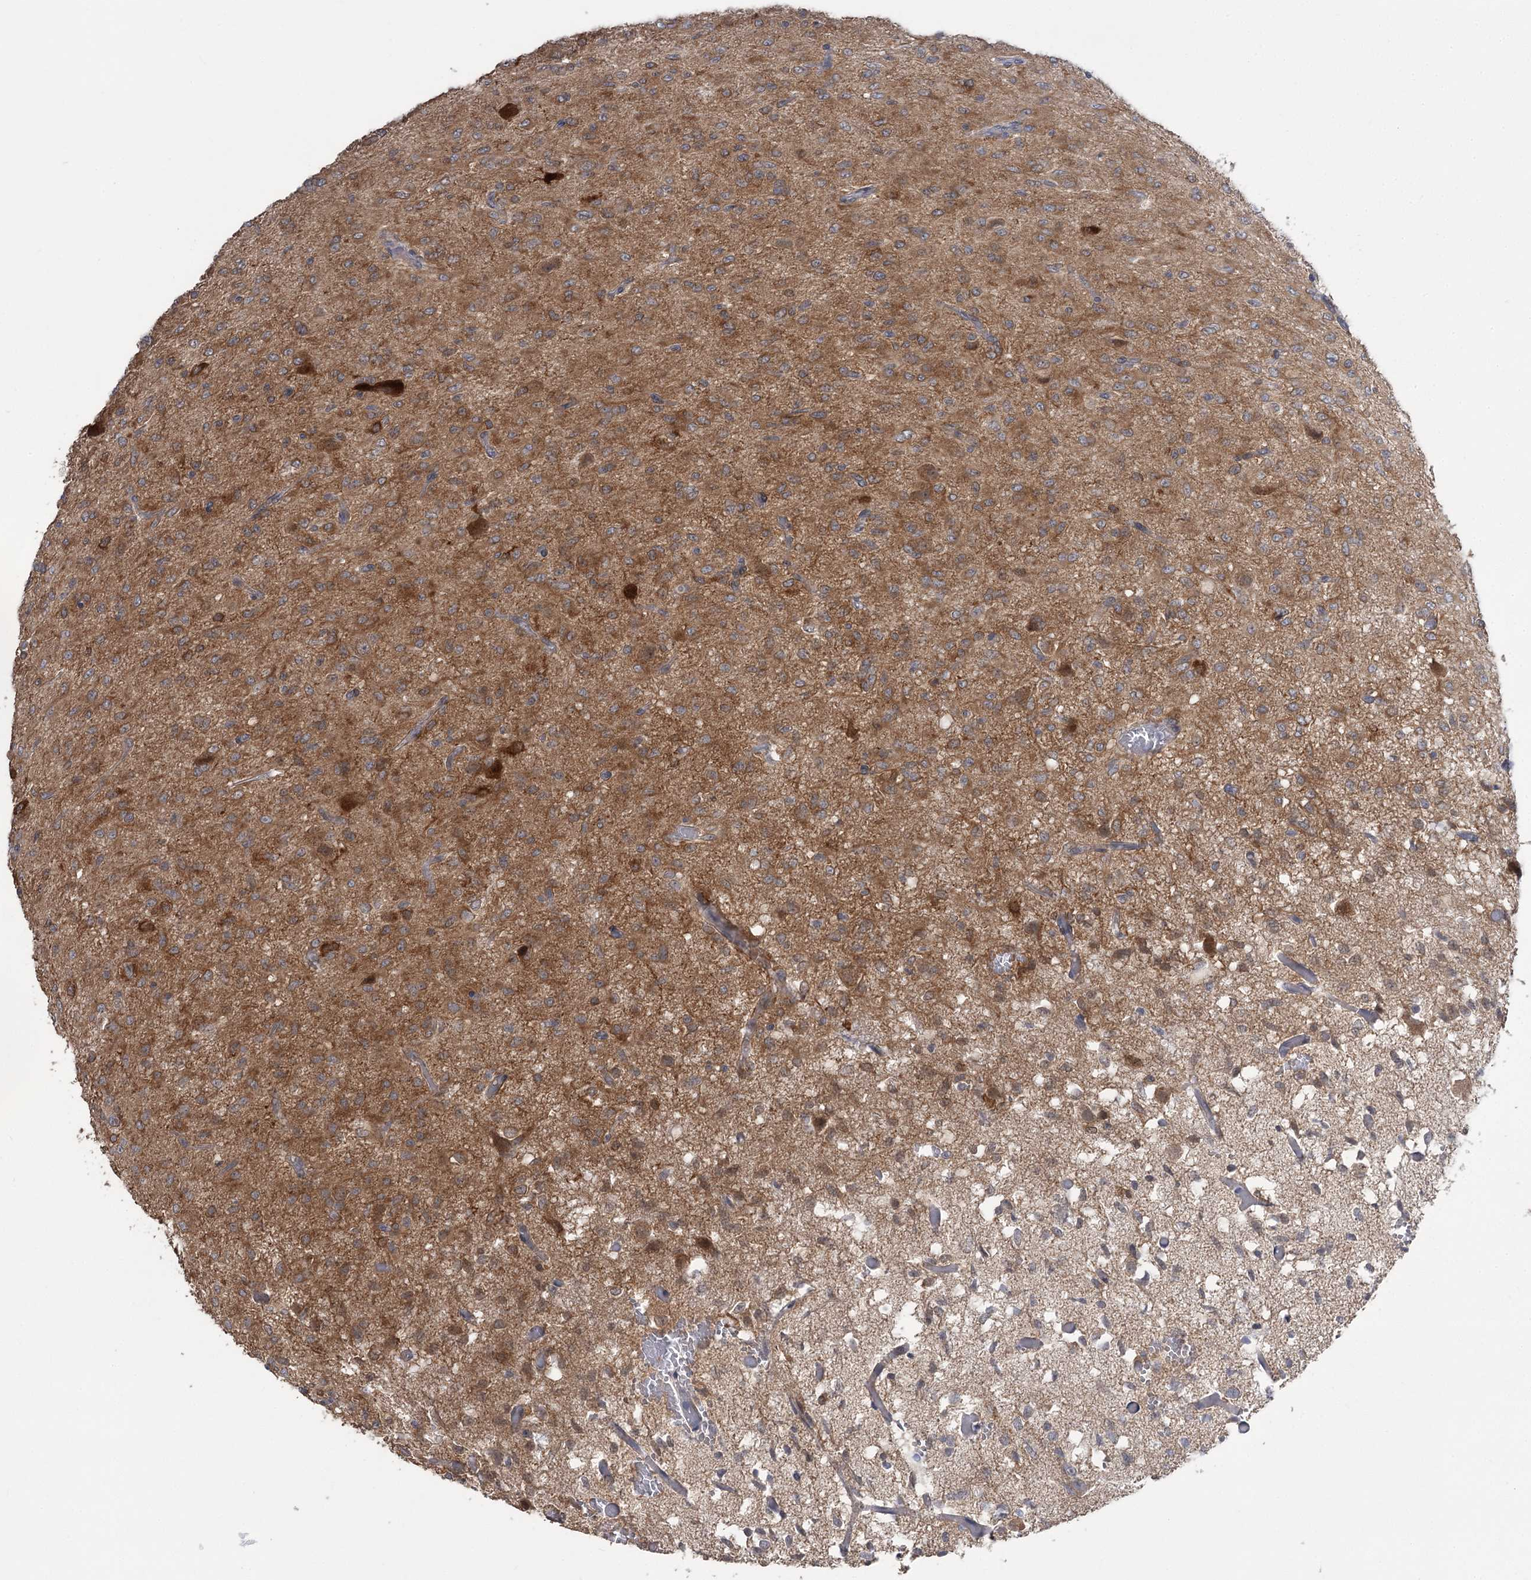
{"staining": {"intensity": "moderate", "quantity": "25%-75%", "location": "cytoplasmic/membranous"}, "tissue": "glioma", "cell_type": "Tumor cells", "image_type": "cancer", "snomed": [{"axis": "morphology", "description": "Glioma, malignant, High grade"}, {"axis": "topography", "description": "Brain"}], "caption": "IHC of human glioma displays medium levels of moderate cytoplasmic/membranous positivity in about 25%-75% of tumor cells.", "gene": "PHYHIPL", "patient": {"sex": "female", "age": 59}}